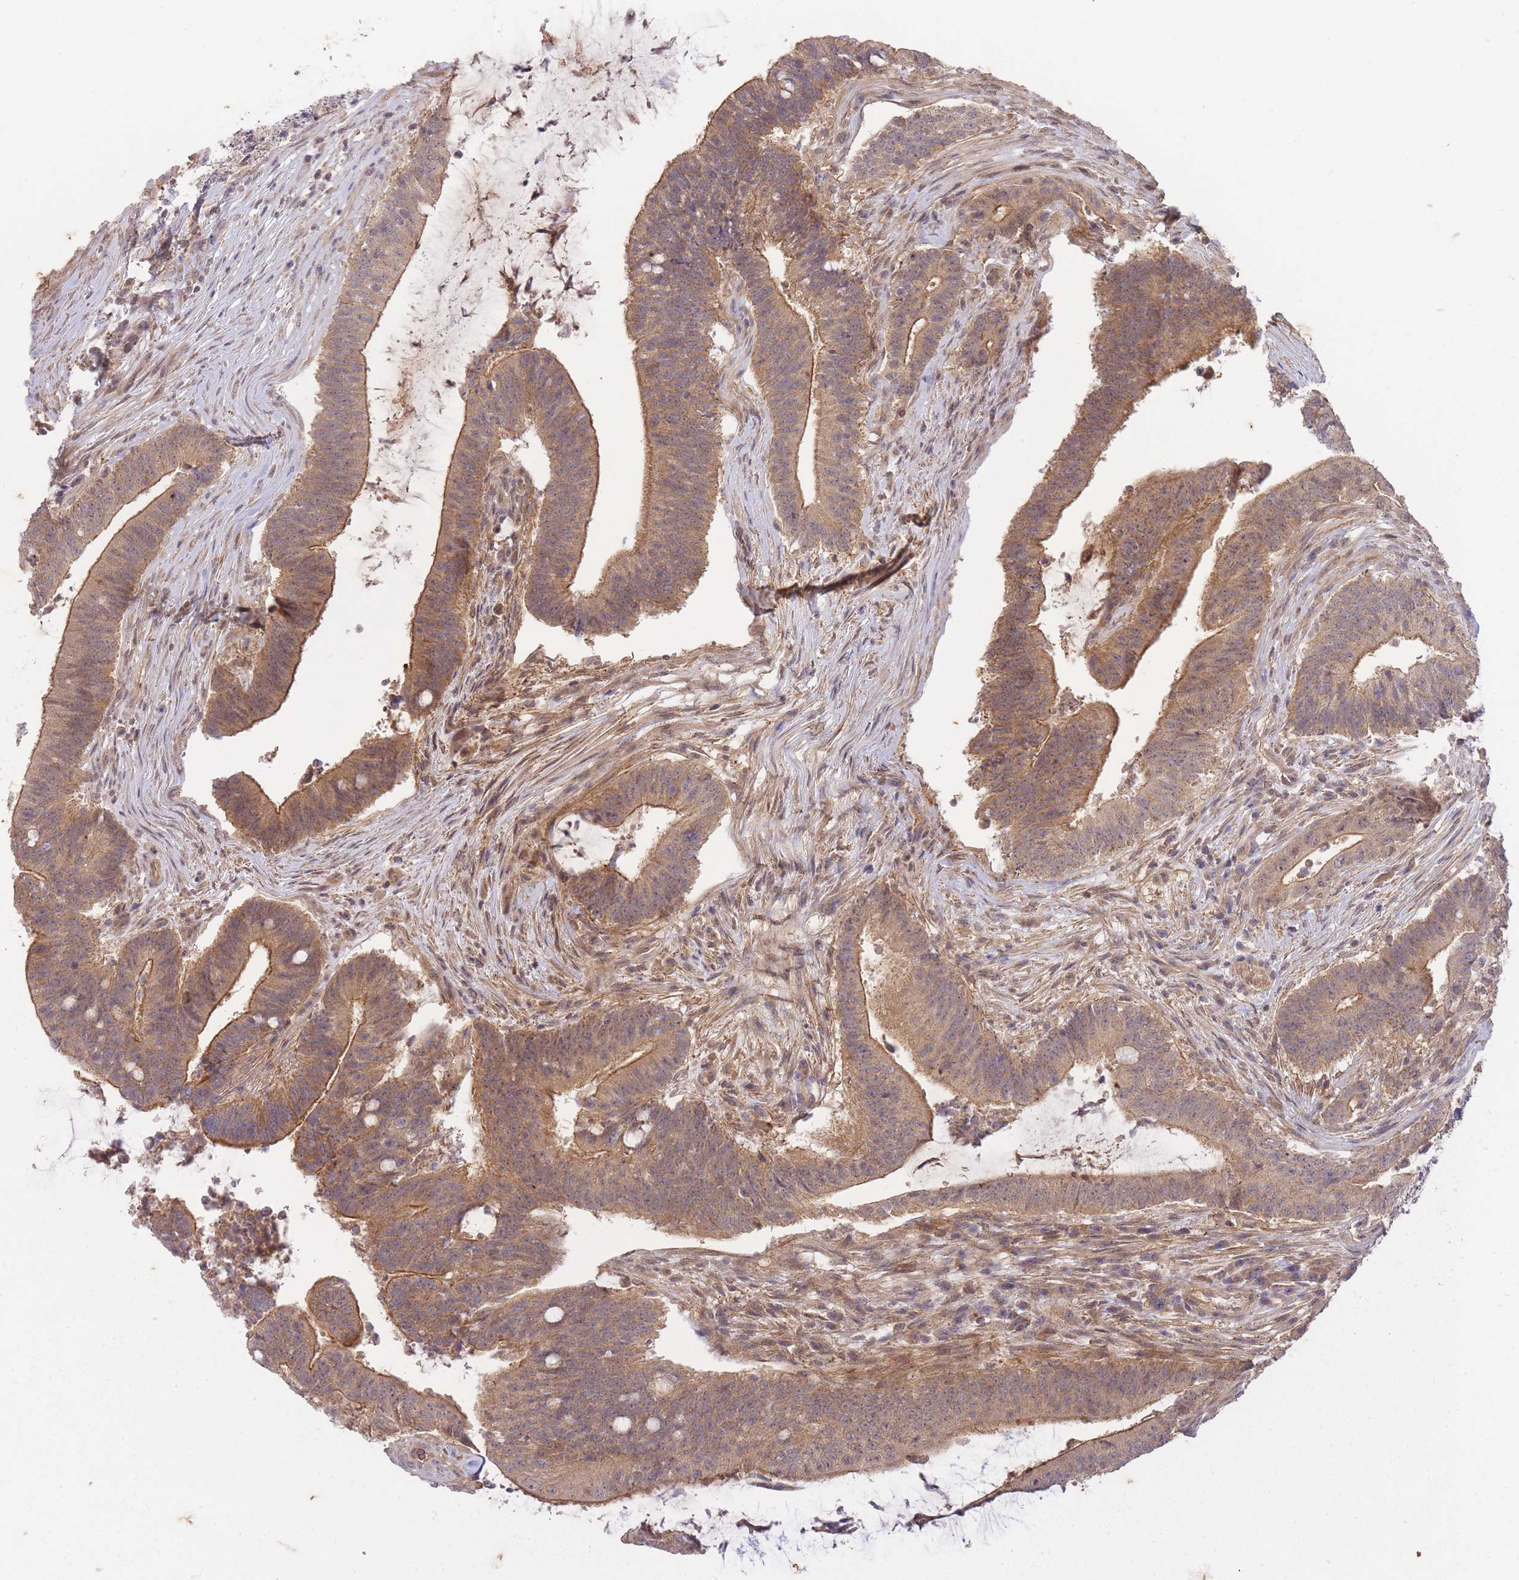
{"staining": {"intensity": "moderate", "quantity": ">75%", "location": "cytoplasmic/membranous,nuclear"}, "tissue": "colorectal cancer", "cell_type": "Tumor cells", "image_type": "cancer", "snomed": [{"axis": "morphology", "description": "Adenocarcinoma, NOS"}, {"axis": "topography", "description": "Colon"}], "caption": "Tumor cells exhibit medium levels of moderate cytoplasmic/membranous and nuclear expression in about >75% of cells in human colorectal cancer (adenocarcinoma).", "gene": "ST8SIA4", "patient": {"sex": "female", "age": 43}}